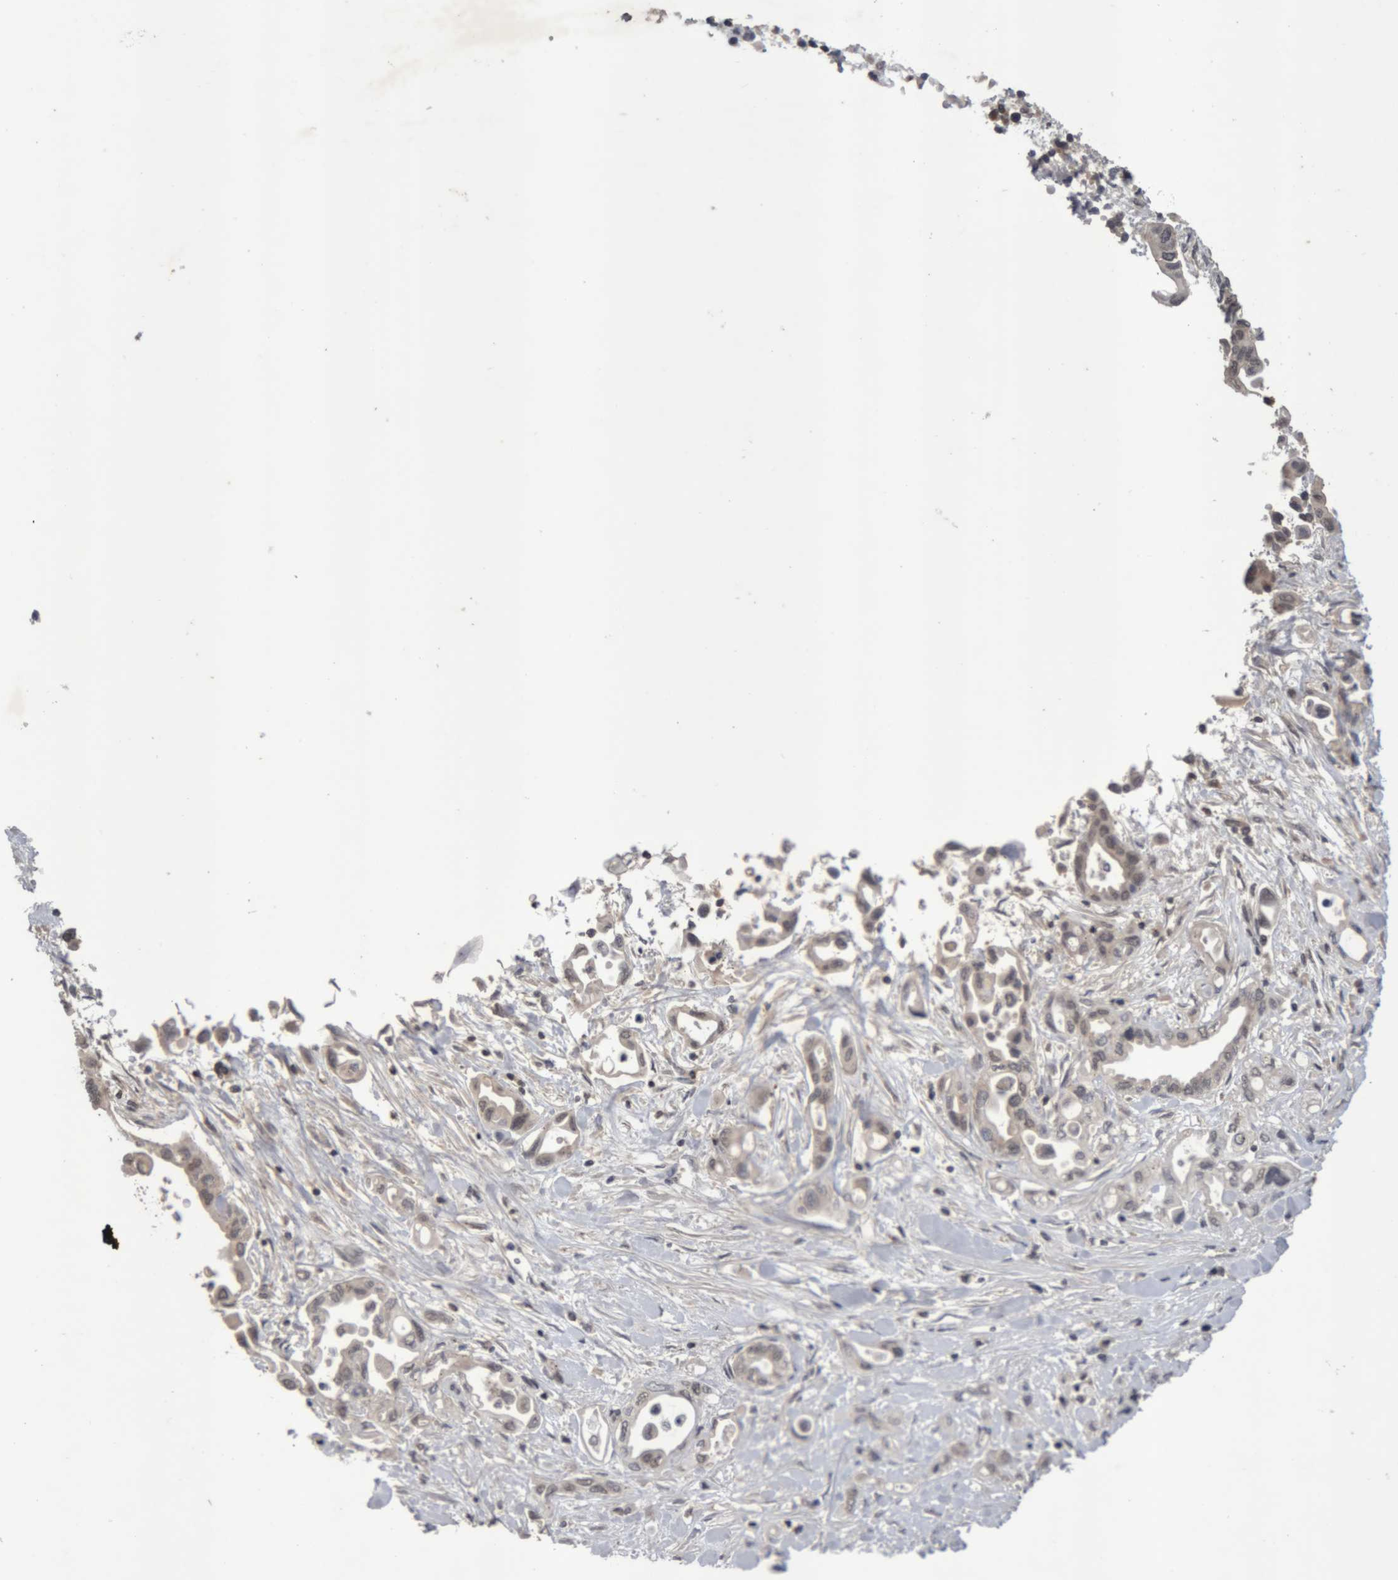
{"staining": {"intensity": "negative", "quantity": "none", "location": "none"}, "tissue": "pancreatic cancer", "cell_type": "Tumor cells", "image_type": "cancer", "snomed": [{"axis": "morphology", "description": "Adenocarcinoma, NOS"}, {"axis": "topography", "description": "Pancreas"}], "caption": "Tumor cells are negative for brown protein staining in adenocarcinoma (pancreatic).", "gene": "NFATC2", "patient": {"sex": "female", "age": 57}}